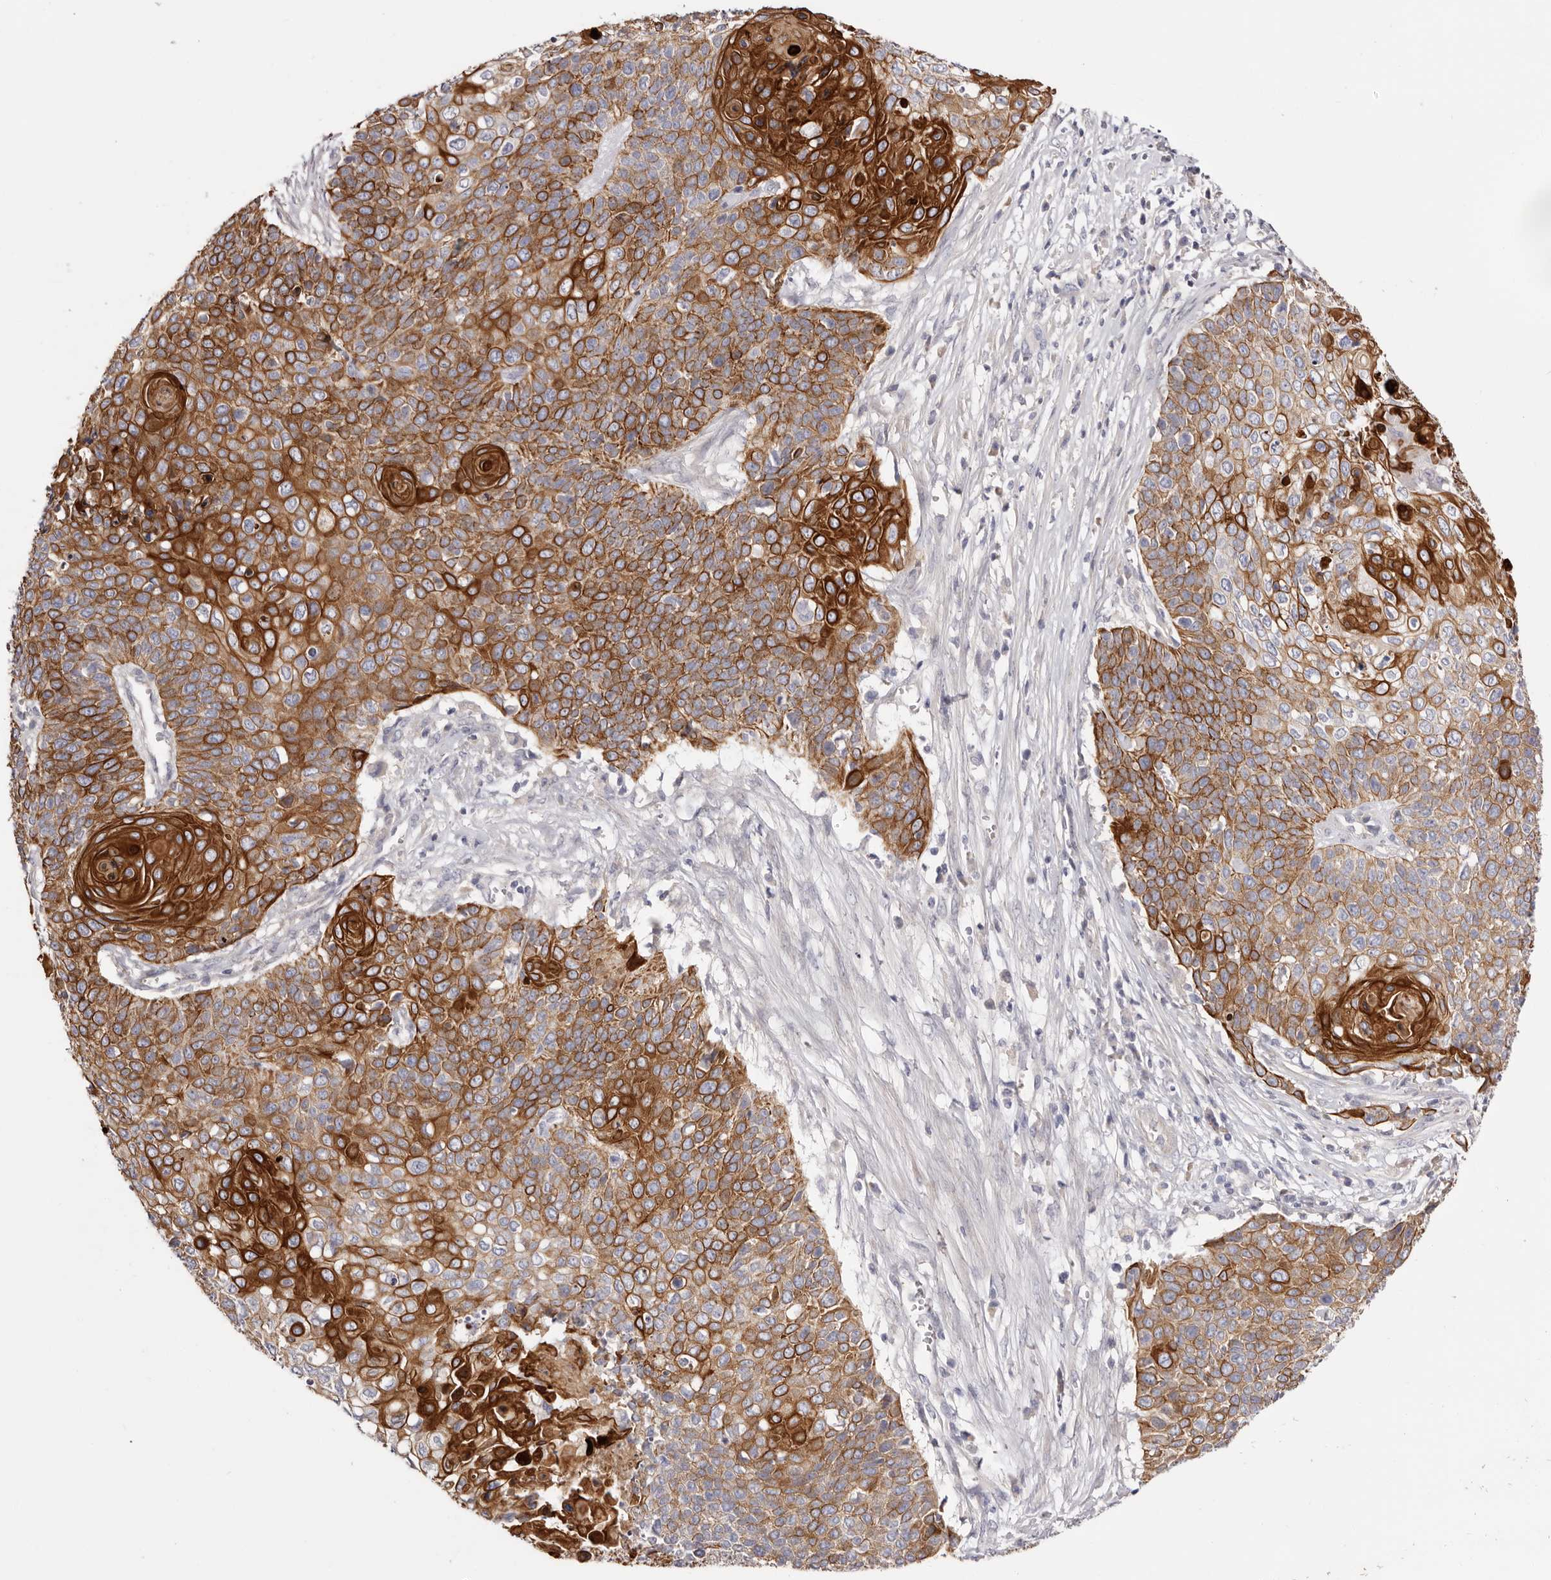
{"staining": {"intensity": "strong", "quantity": ">75%", "location": "cytoplasmic/membranous"}, "tissue": "cervical cancer", "cell_type": "Tumor cells", "image_type": "cancer", "snomed": [{"axis": "morphology", "description": "Squamous cell carcinoma, NOS"}, {"axis": "topography", "description": "Cervix"}], "caption": "Cervical cancer stained with DAB (3,3'-diaminobenzidine) immunohistochemistry demonstrates high levels of strong cytoplasmic/membranous expression in approximately >75% of tumor cells.", "gene": "STK16", "patient": {"sex": "female", "age": 39}}